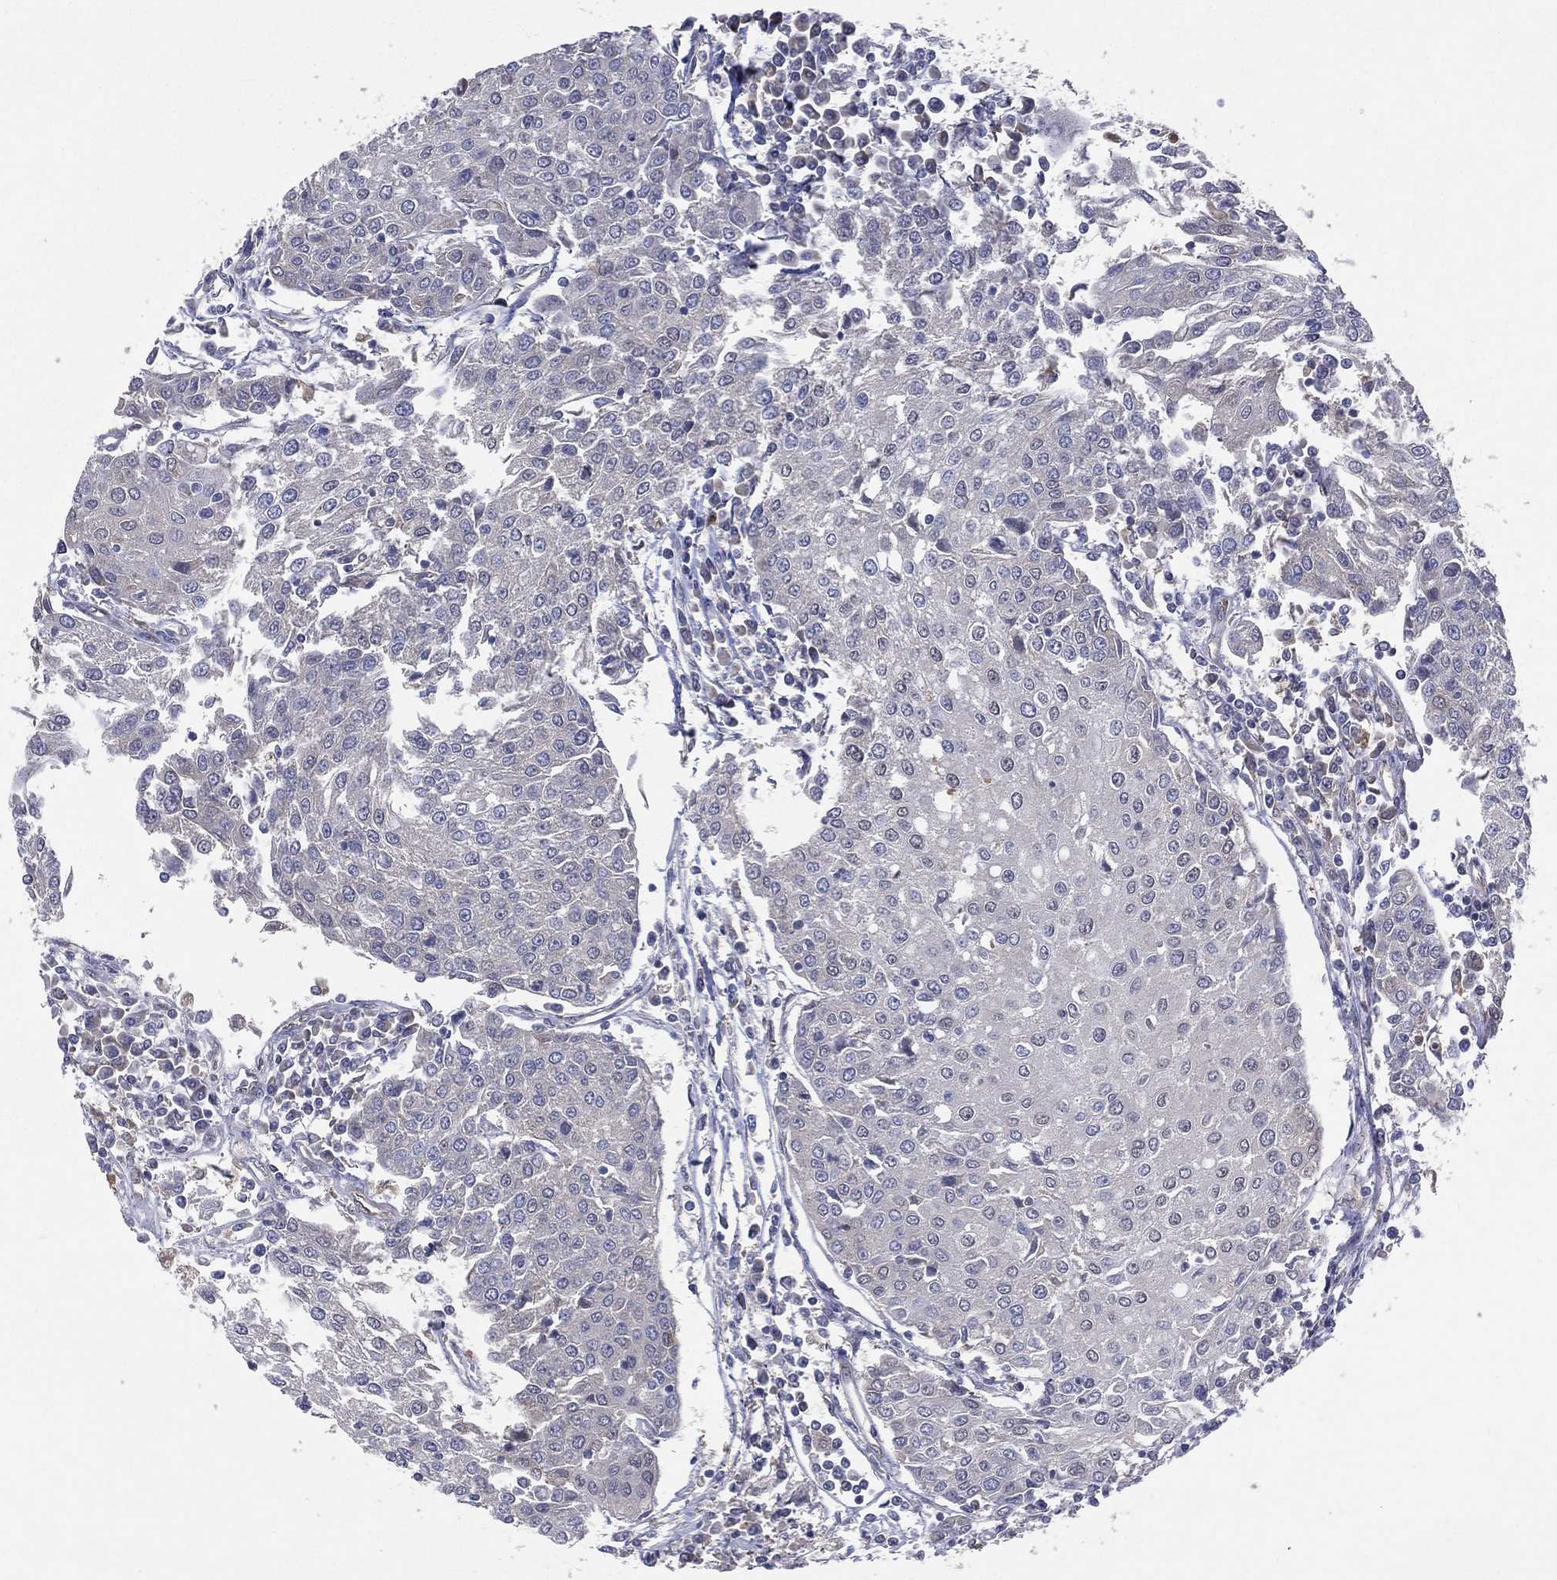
{"staining": {"intensity": "negative", "quantity": "none", "location": "none"}, "tissue": "urothelial cancer", "cell_type": "Tumor cells", "image_type": "cancer", "snomed": [{"axis": "morphology", "description": "Urothelial carcinoma, High grade"}, {"axis": "topography", "description": "Urinary bladder"}], "caption": "DAB immunohistochemical staining of high-grade urothelial carcinoma displays no significant staining in tumor cells.", "gene": "GMPR2", "patient": {"sex": "female", "age": 85}}